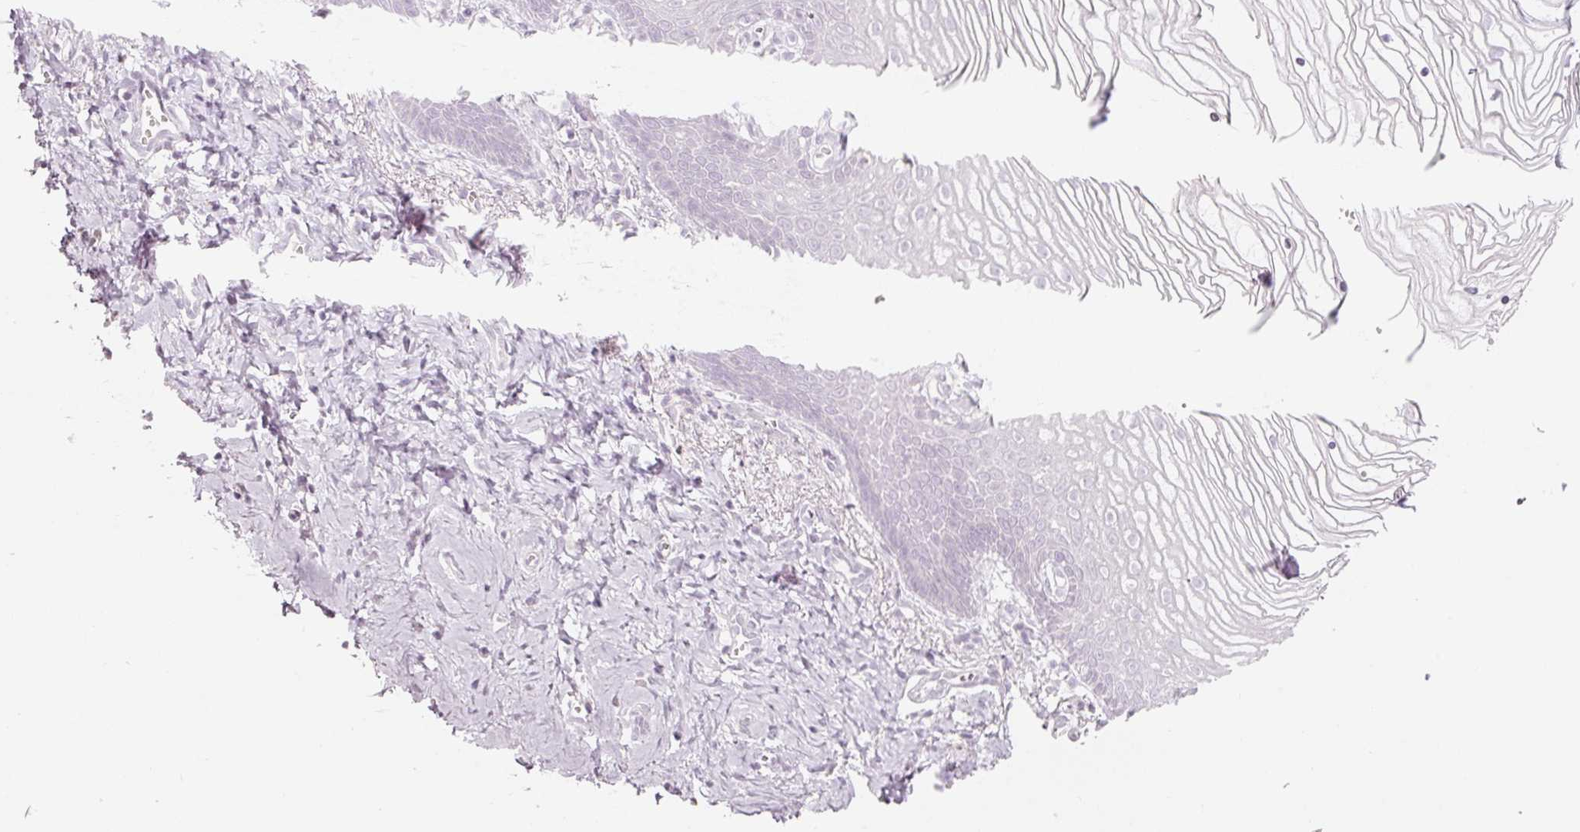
{"staining": {"intensity": "negative", "quantity": "none", "location": "none"}, "tissue": "vagina", "cell_type": "Squamous epithelial cells", "image_type": "normal", "snomed": [{"axis": "morphology", "description": "Normal tissue, NOS"}, {"axis": "topography", "description": "Vagina"}], "caption": "High power microscopy image of an immunohistochemistry (IHC) image of benign vagina, revealing no significant expression in squamous epithelial cells.", "gene": "LECT2", "patient": {"sex": "female", "age": 56}}